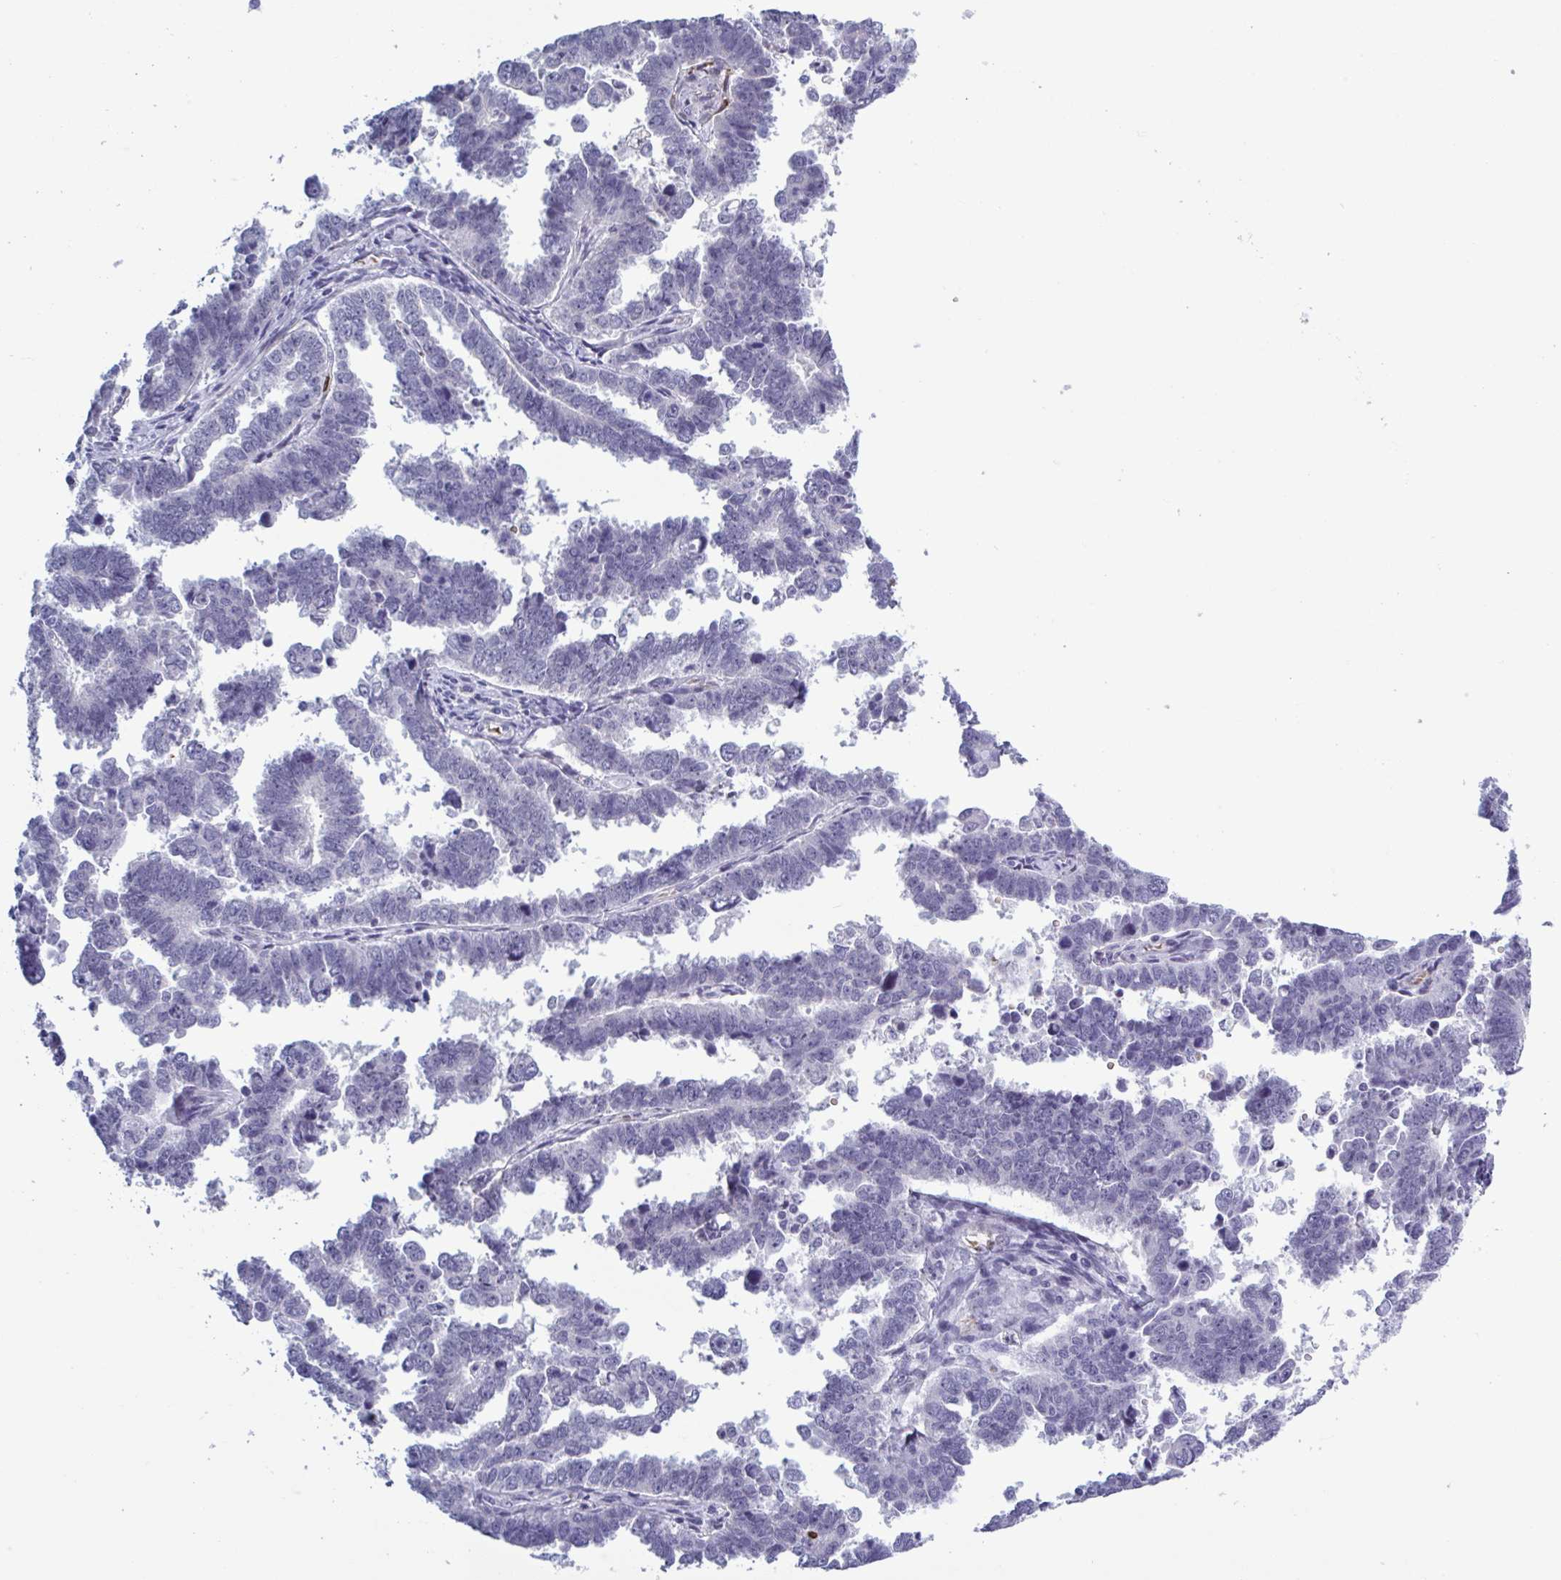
{"staining": {"intensity": "negative", "quantity": "none", "location": "none"}, "tissue": "endometrial cancer", "cell_type": "Tumor cells", "image_type": "cancer", "snomed": [{"axis": "morphology", "description": "Adenocarcinoma, NOS"}, {"axis": "topography", "description": "Endometrium"}], "caption": "Photomicrograph shows no protein positivity in tumor cells of endometrial cancer (adenocarcinoma) tissue. (DAB immunohistochemistry (IHC) with hematoxylin counter stain).", "gene": "HSD11B2", "patient": {"sex": "female", "age": 75}}